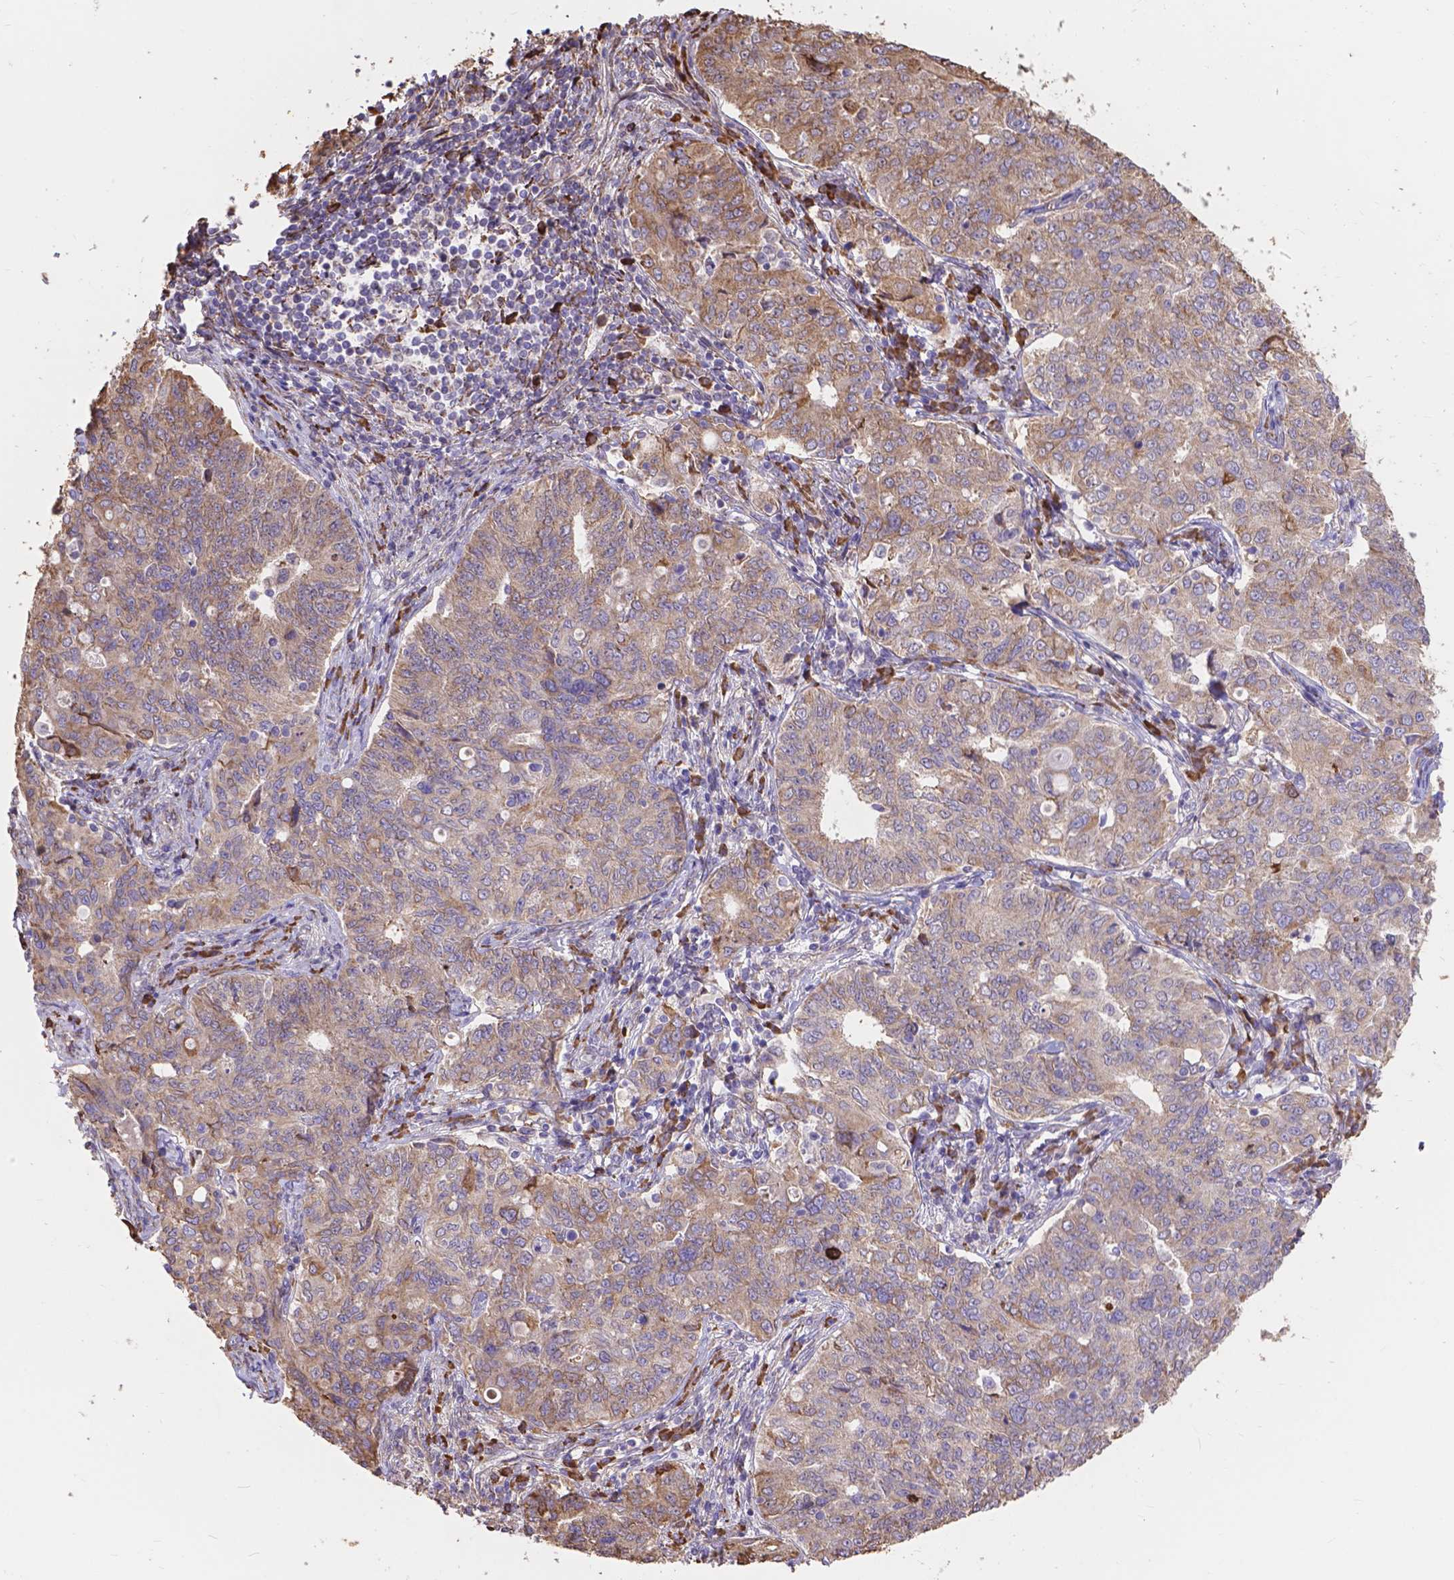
{"staining": {"intensity": "moderate", "quantity": "25%-75%", "location": "cytoplasmic/membranous"}, "tissue": "endometrial cancer", "cell_type": "Tumor cells", "image_type": "cancer", "snomed": [{"axis": "morphology", "description": "Adenocarcinoma, NOS"}, {"axis": "topography", "description": "Endometrium"}], "caption": "Protein staining of endometrial cancer (adenocarcinoma) tissue displays moderate cytoplasmic/membranous positivity in approximately 25%-75% of tumor cells.", "gene": "IPO11", "patient": {"sex": "female", "age": 43}}